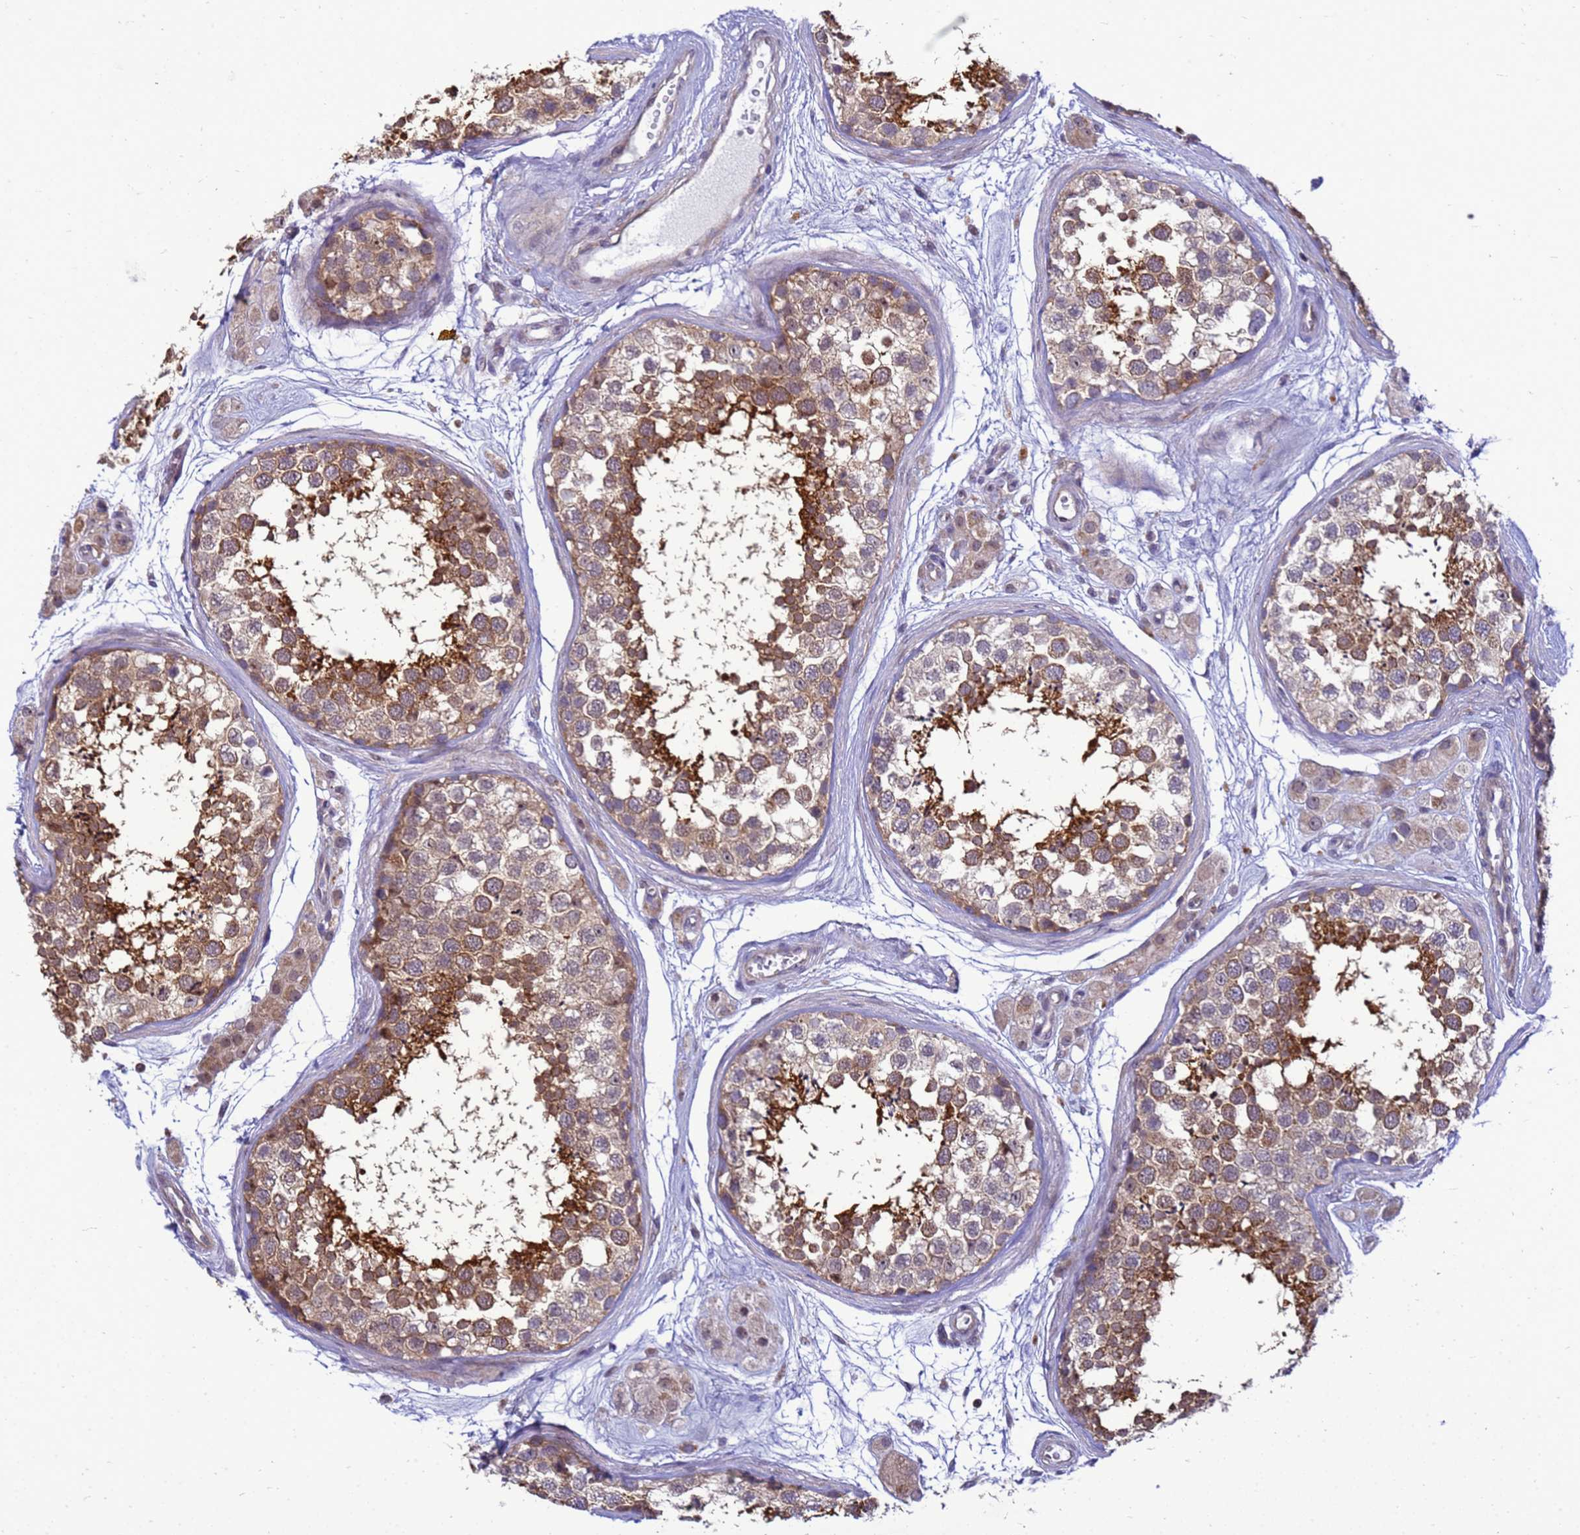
{"staining": {"intensity": "strong", "quantity": "25%-75%", "location": "cytoplasmic/membranous"}, "tissue": "testis", "cell_type": "Cells in seminiferous ducts", "image_type": "normal", "snomed": [{"axis": "morphology", "description": "Normal tissue, NOS"}, {"axis": "topography", "description": "Testis"}], "caption": "IHC photomicrograph of benign human testis stained for a protein (brown), which demonstrates high levels of strong cytoplasmic/membranous staining in about 25%-75% of cells in seminiferous ducts.", "gene": "C12orf43", "patient": {"sex": "male", "age": 56}}